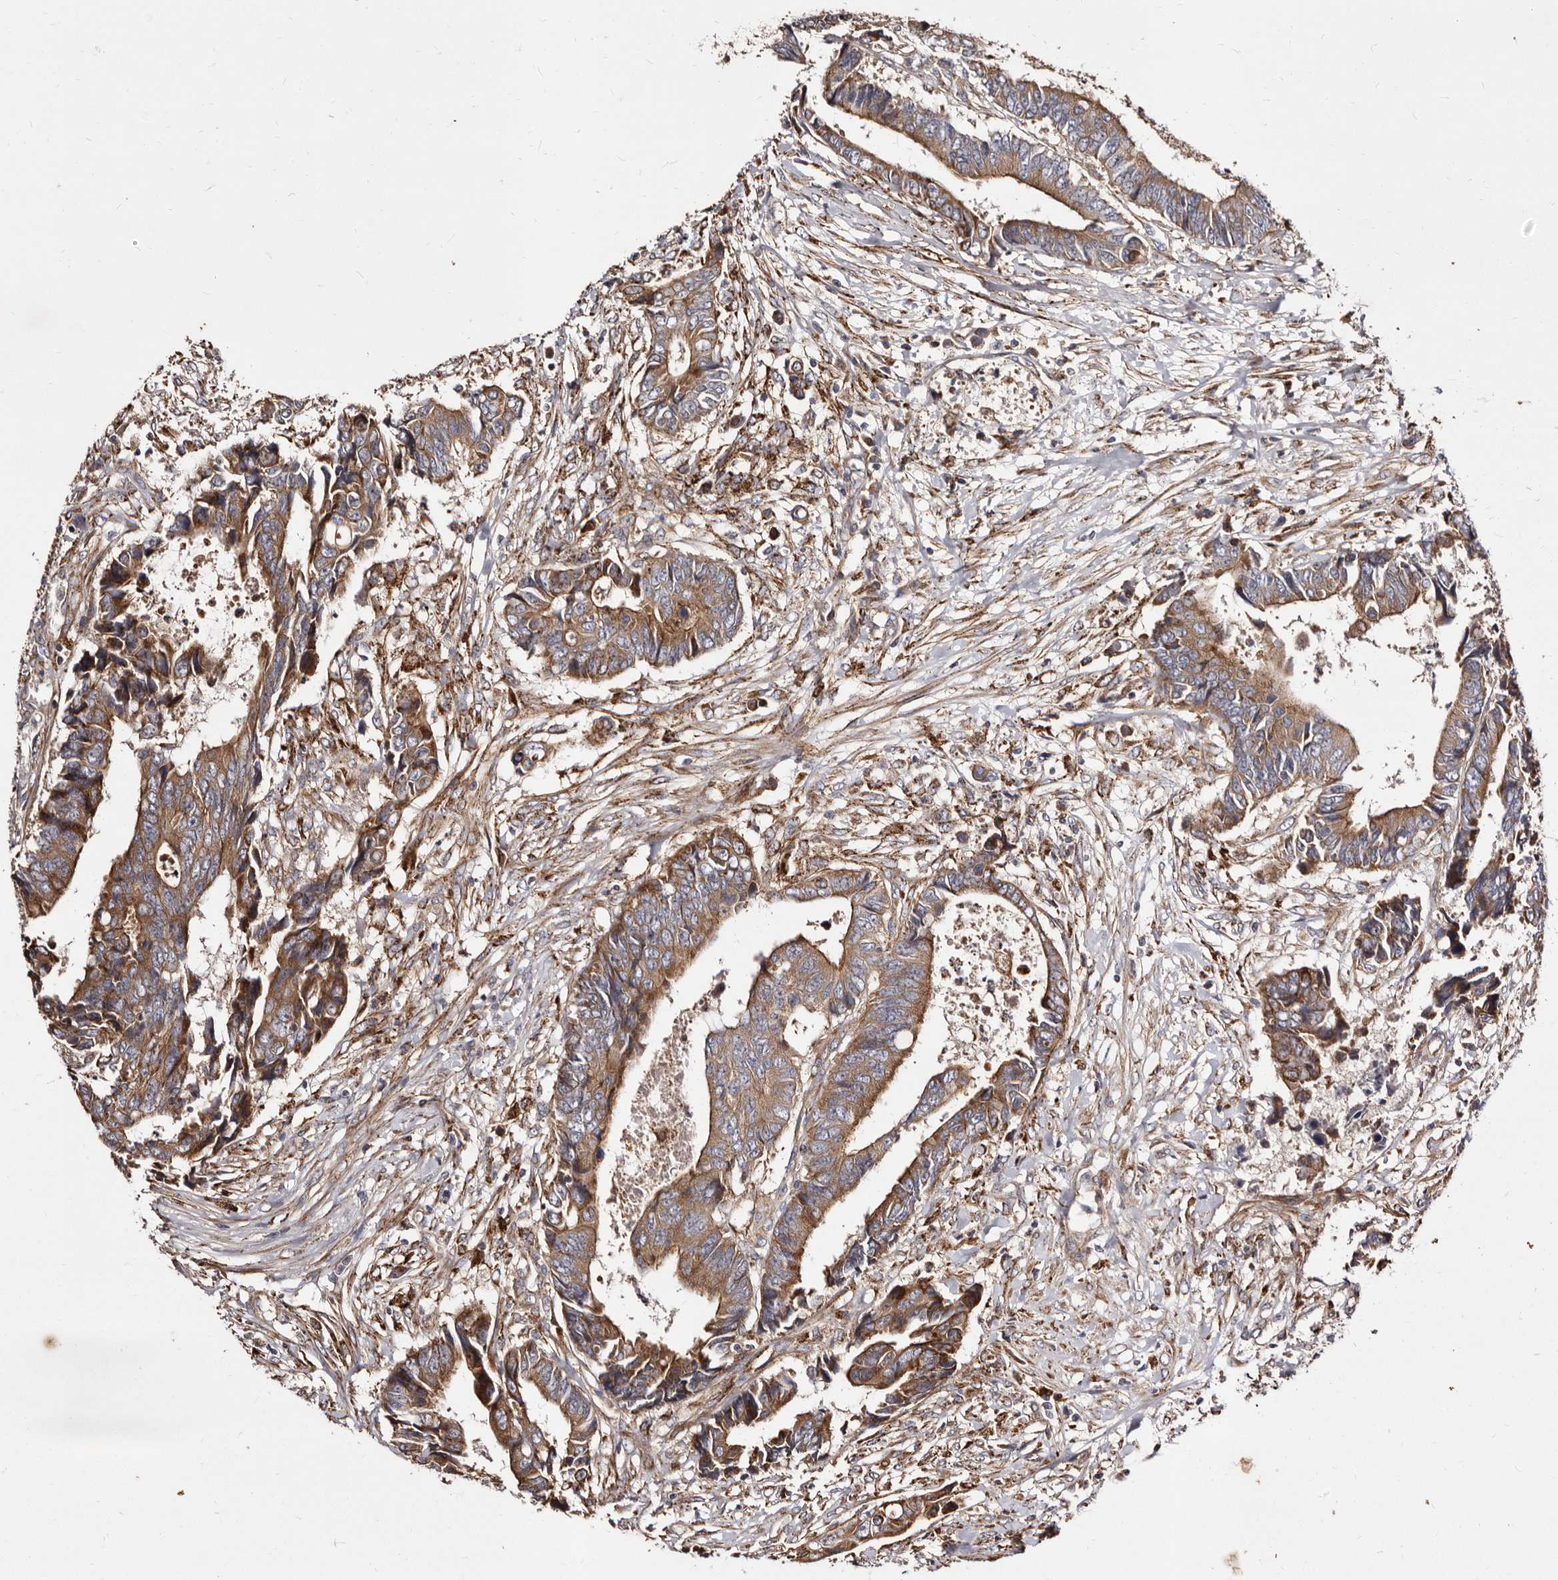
{"staining": {"intensity": "moderate", "quantity": ">75%", "location": "cytoplasmic/membranous"}, "tissue": "colorectal cancer", "cell_type": "Tumor cells", "image_type": "cancer", "snomed": [{"axis": "morphology", "description": "Adenocarcinoma, NOS"}, {"axis": "topography", "description": "Rectum"}], "caption": "Tumor cells display moderate cytoplasmic/membranous expression in approximately >75% of cells in colorectal adenocarcinoma. (brown staining indicates protein expression, while blue staining denotes nuclei).", "gene": "LUZP1", "patient": {"sex": "male", "age": 84}}